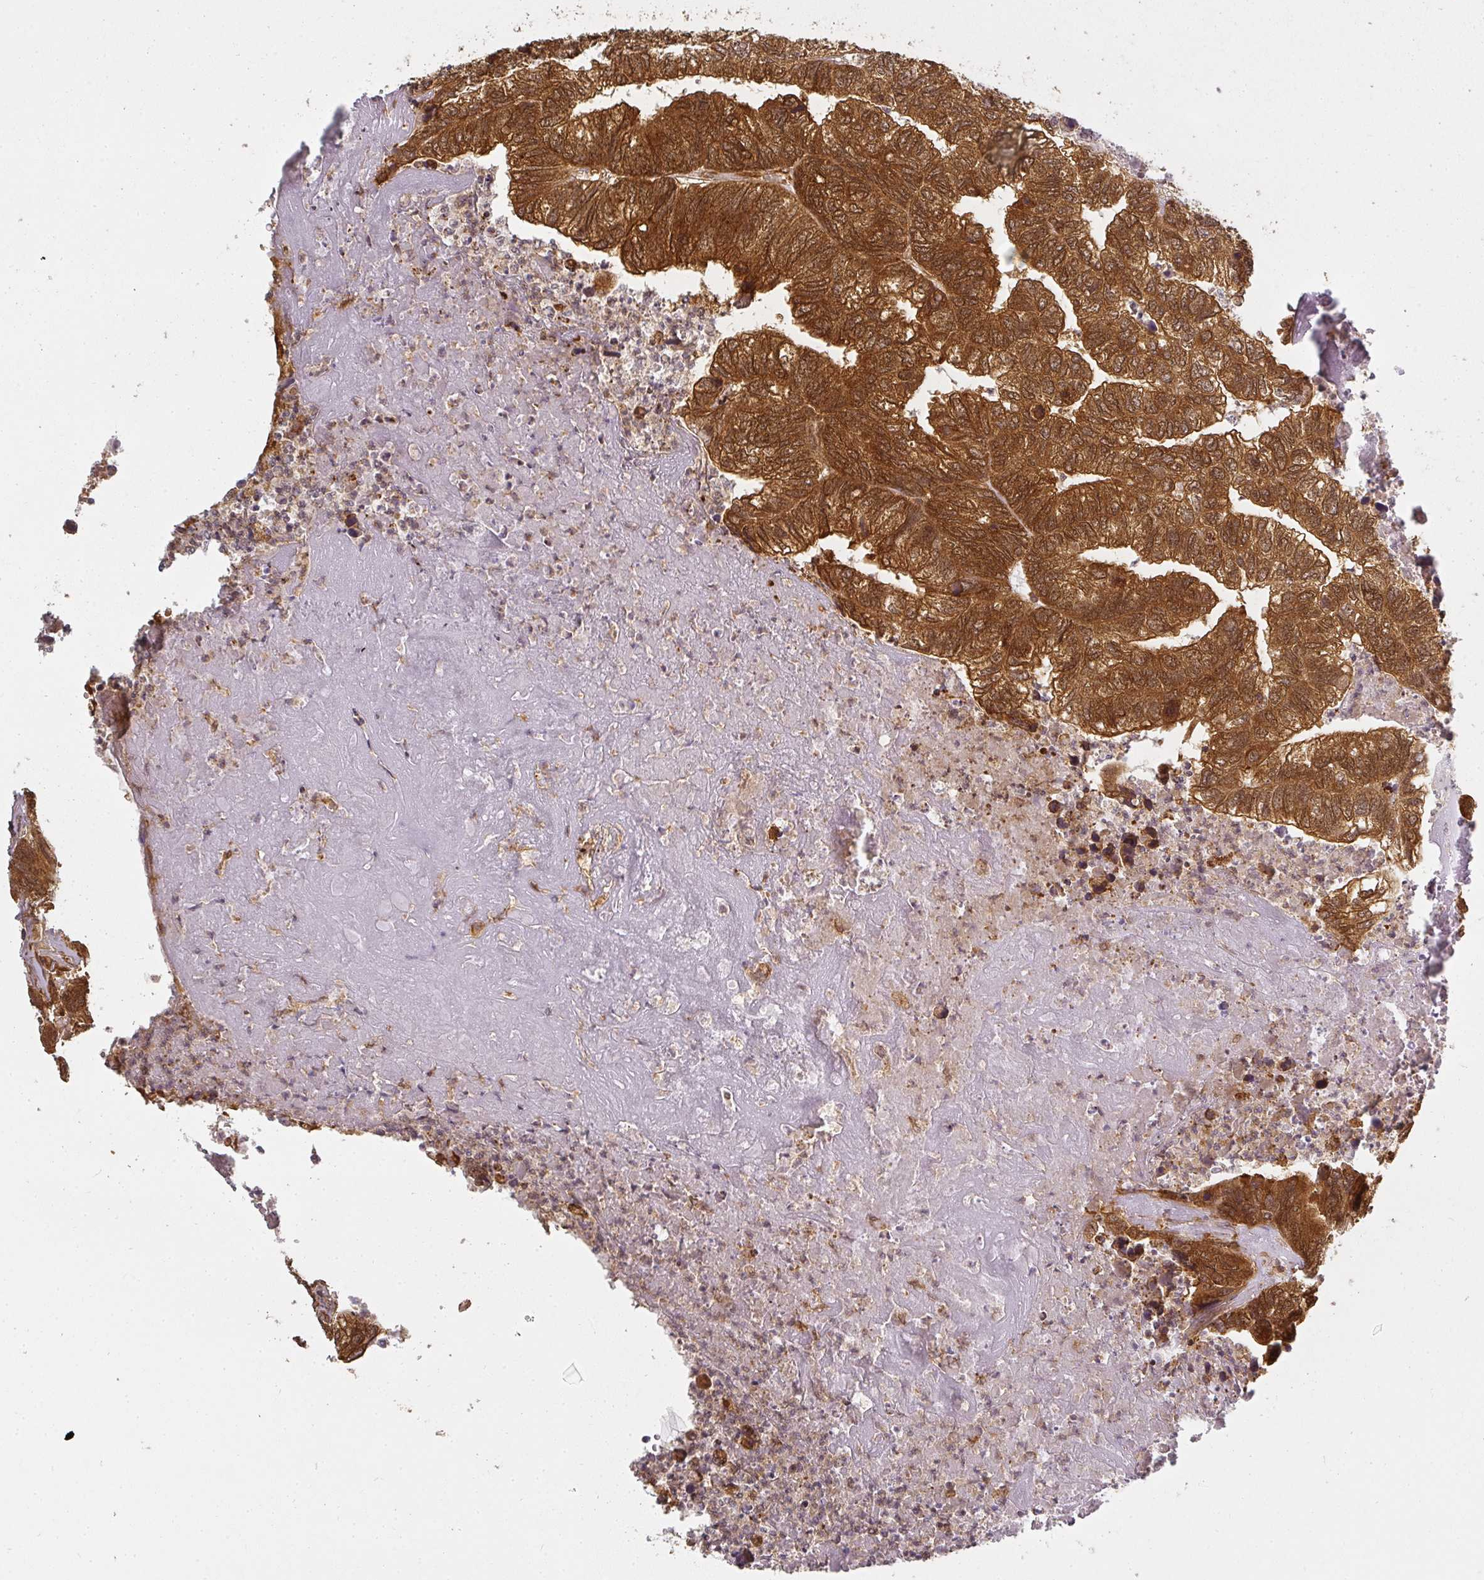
{"staining": {"intensity": "strong", "quantity": ">75%", "location": "cytoplasmic/membranous,nuclear"}, "tissue": "colorectal cancer", "cell_type": "Tumor cells", "image_type": "cancer", "snomed": [{"axis": "morphology", "description": "Adenocarcinoma, NOS"}, {"axis": "topography", "description": "Colon"}], "caption": "A high amount of strong cytoplasmic/membranous and nuclear staining is seen in about >75% of tumor cells in adenocarcinoma (colorectal) tissue.", "gene": "PPP6R3", "patient": {"sex": "female", "age": 67}}